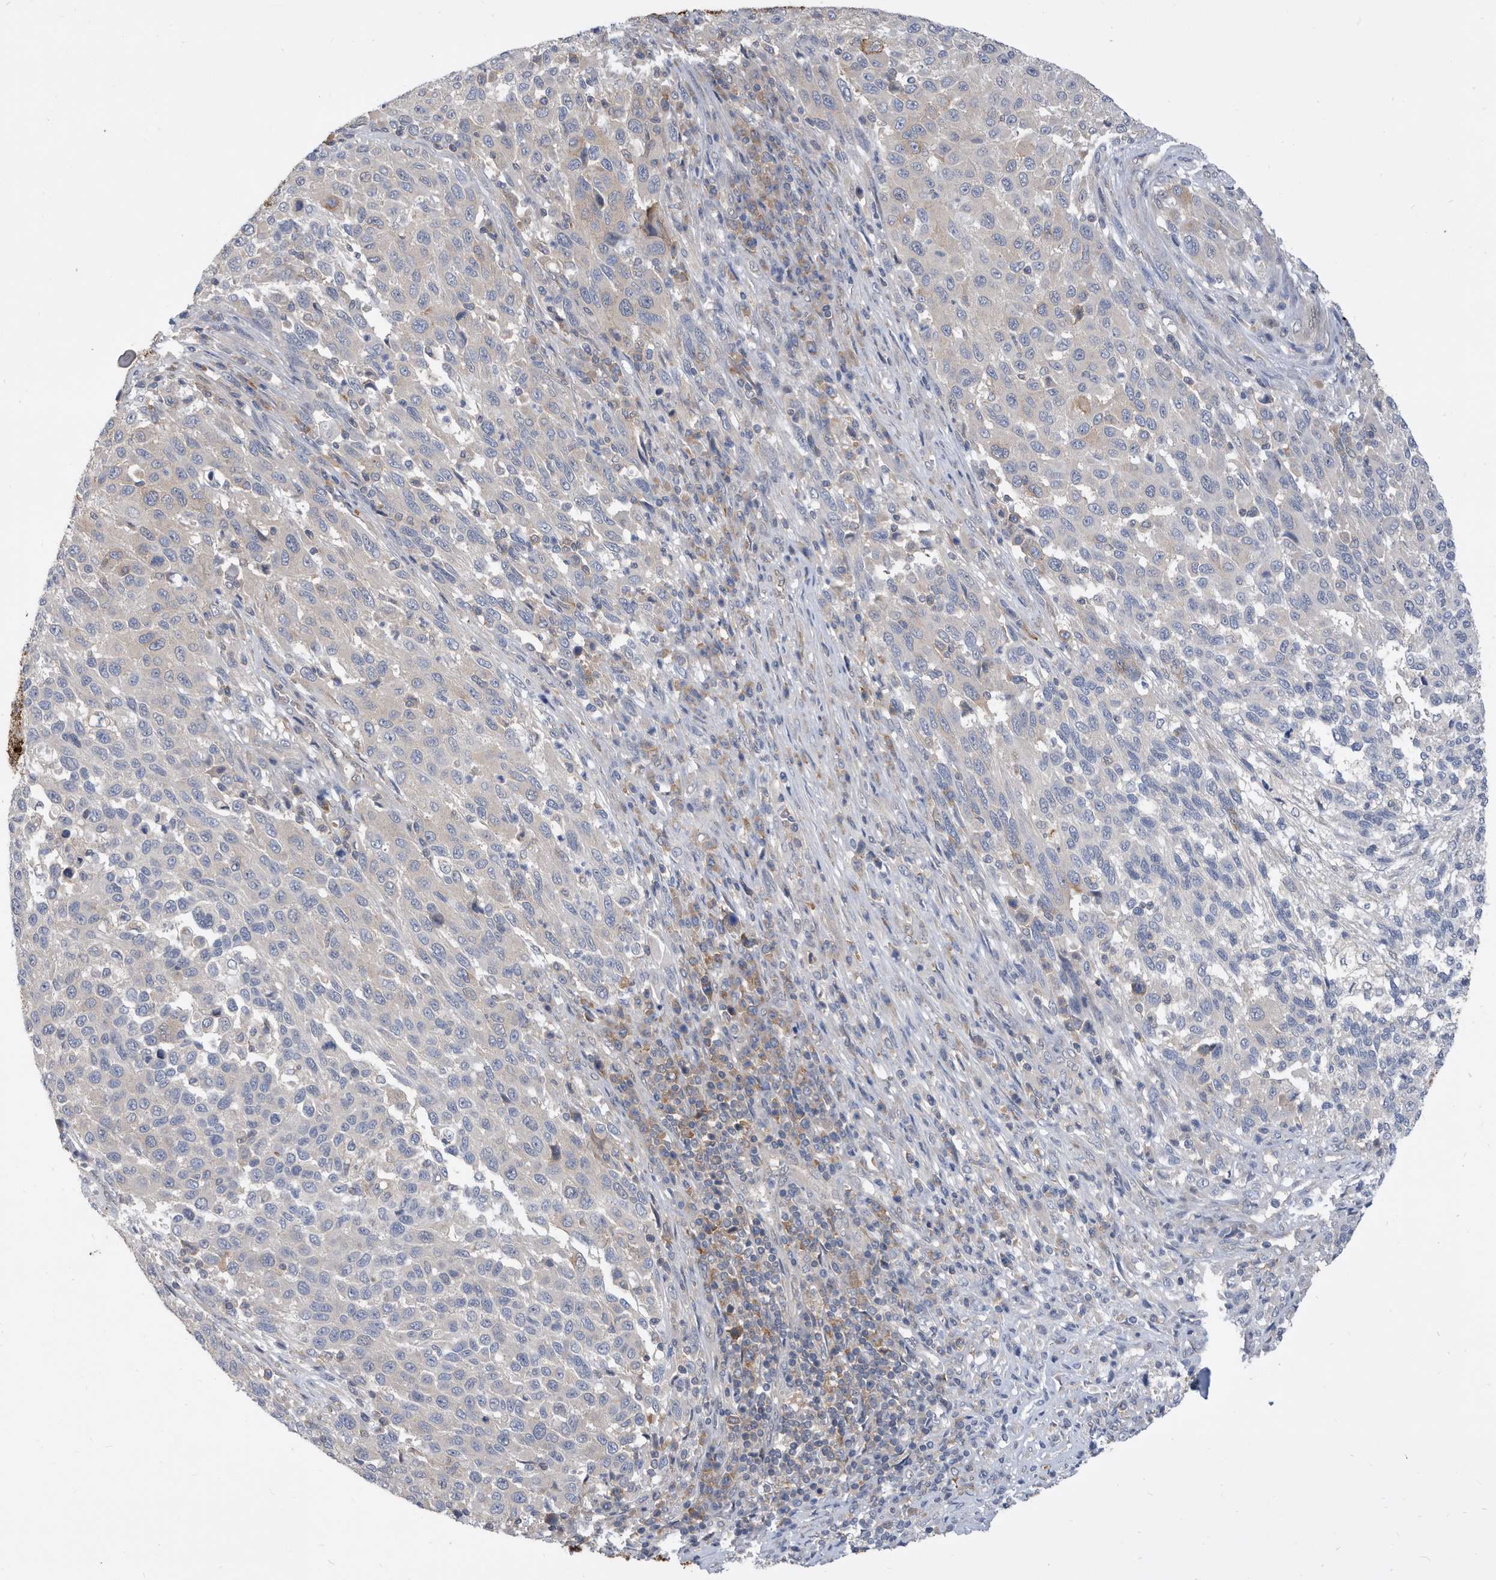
{"staining": {"intensity": "negative", "quantity": "none", "location": "none"}, "tissue": "melanoma", "cell_type": "Tumor cells", "image_type": "cancer", "snomed": [{"axis": "morphology", "description": "Malignant melanoma, Metastatic site"}, {"axis": "topography", "description": "Lymph node"}], "caption": "Immunohistochemistry histopathology image of neoplastic tissue: melanoma stained with DAB demonstrates no significant protein staining in tumor cells. (DAB immunohistochemistry (IHC) visualized using brightfield microscopy, high magnification).", "gene": "CCT4", "patient": {"sex": "male", "age": 61}}